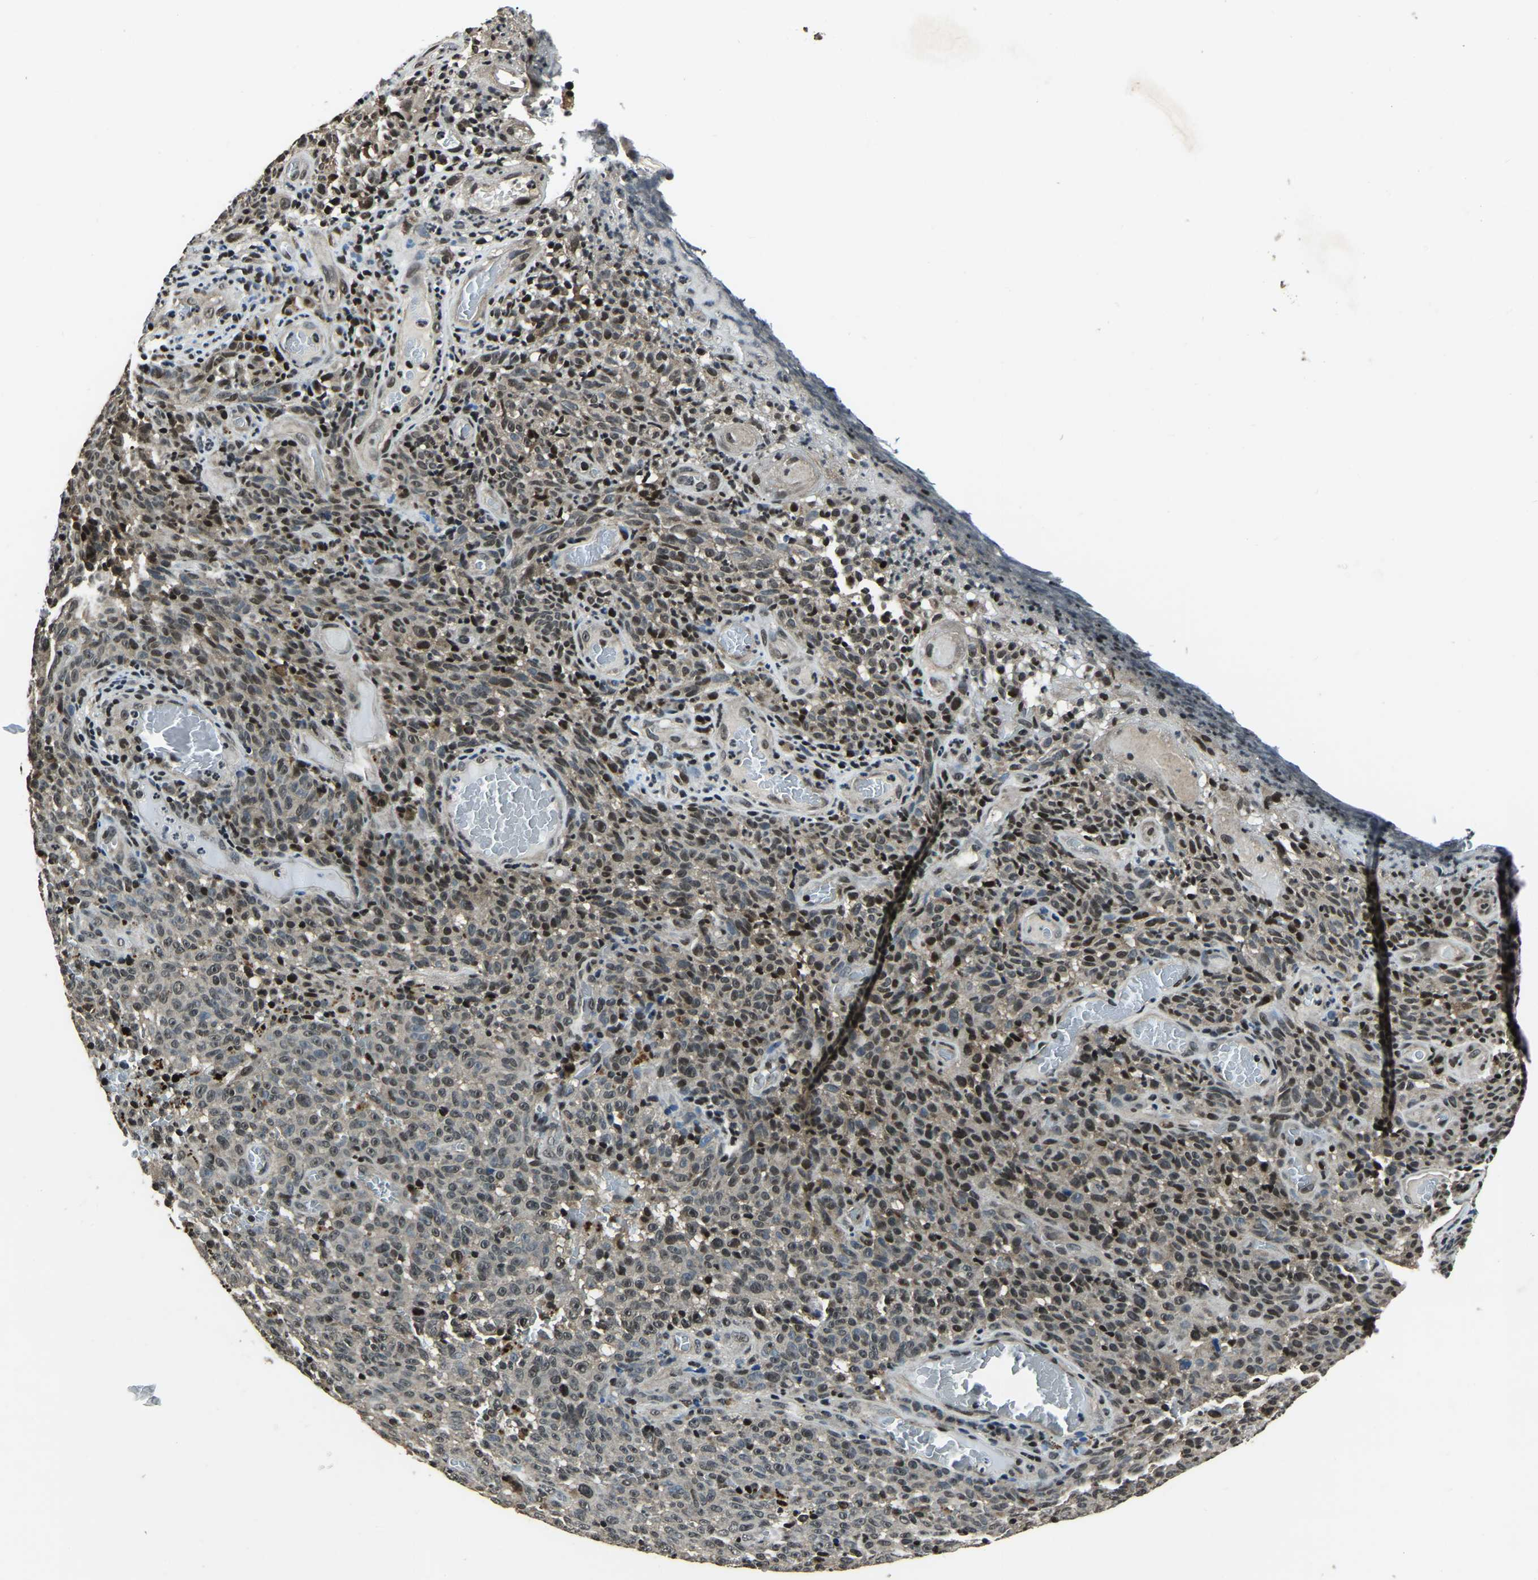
{"staining": {"intensity": "weak", "quantity": "25%-75%", "location": "cytoplasmic/membranous"}, "tissue": "melanoma", "cell_type": "Tumor cells", "image_type": "cancer", "snomed": [{"axis": "morphology", "description": "Malignant melanoma, NOS"}, {"axis": "topography", "description": "Skin"}], "caption": "Immunohistochemistry (IHC) of human malignant melanoma shows low levels of weak cytoplasmic/membranous positivity in approximately 25%-75% of tumor cells. (DAB (3,3'-diaminobenzidine) = brown stain, brightfield microscopy at high magnification).", "gene": "ANKIB1", "patient": {"sex": "female", "age": 82}}